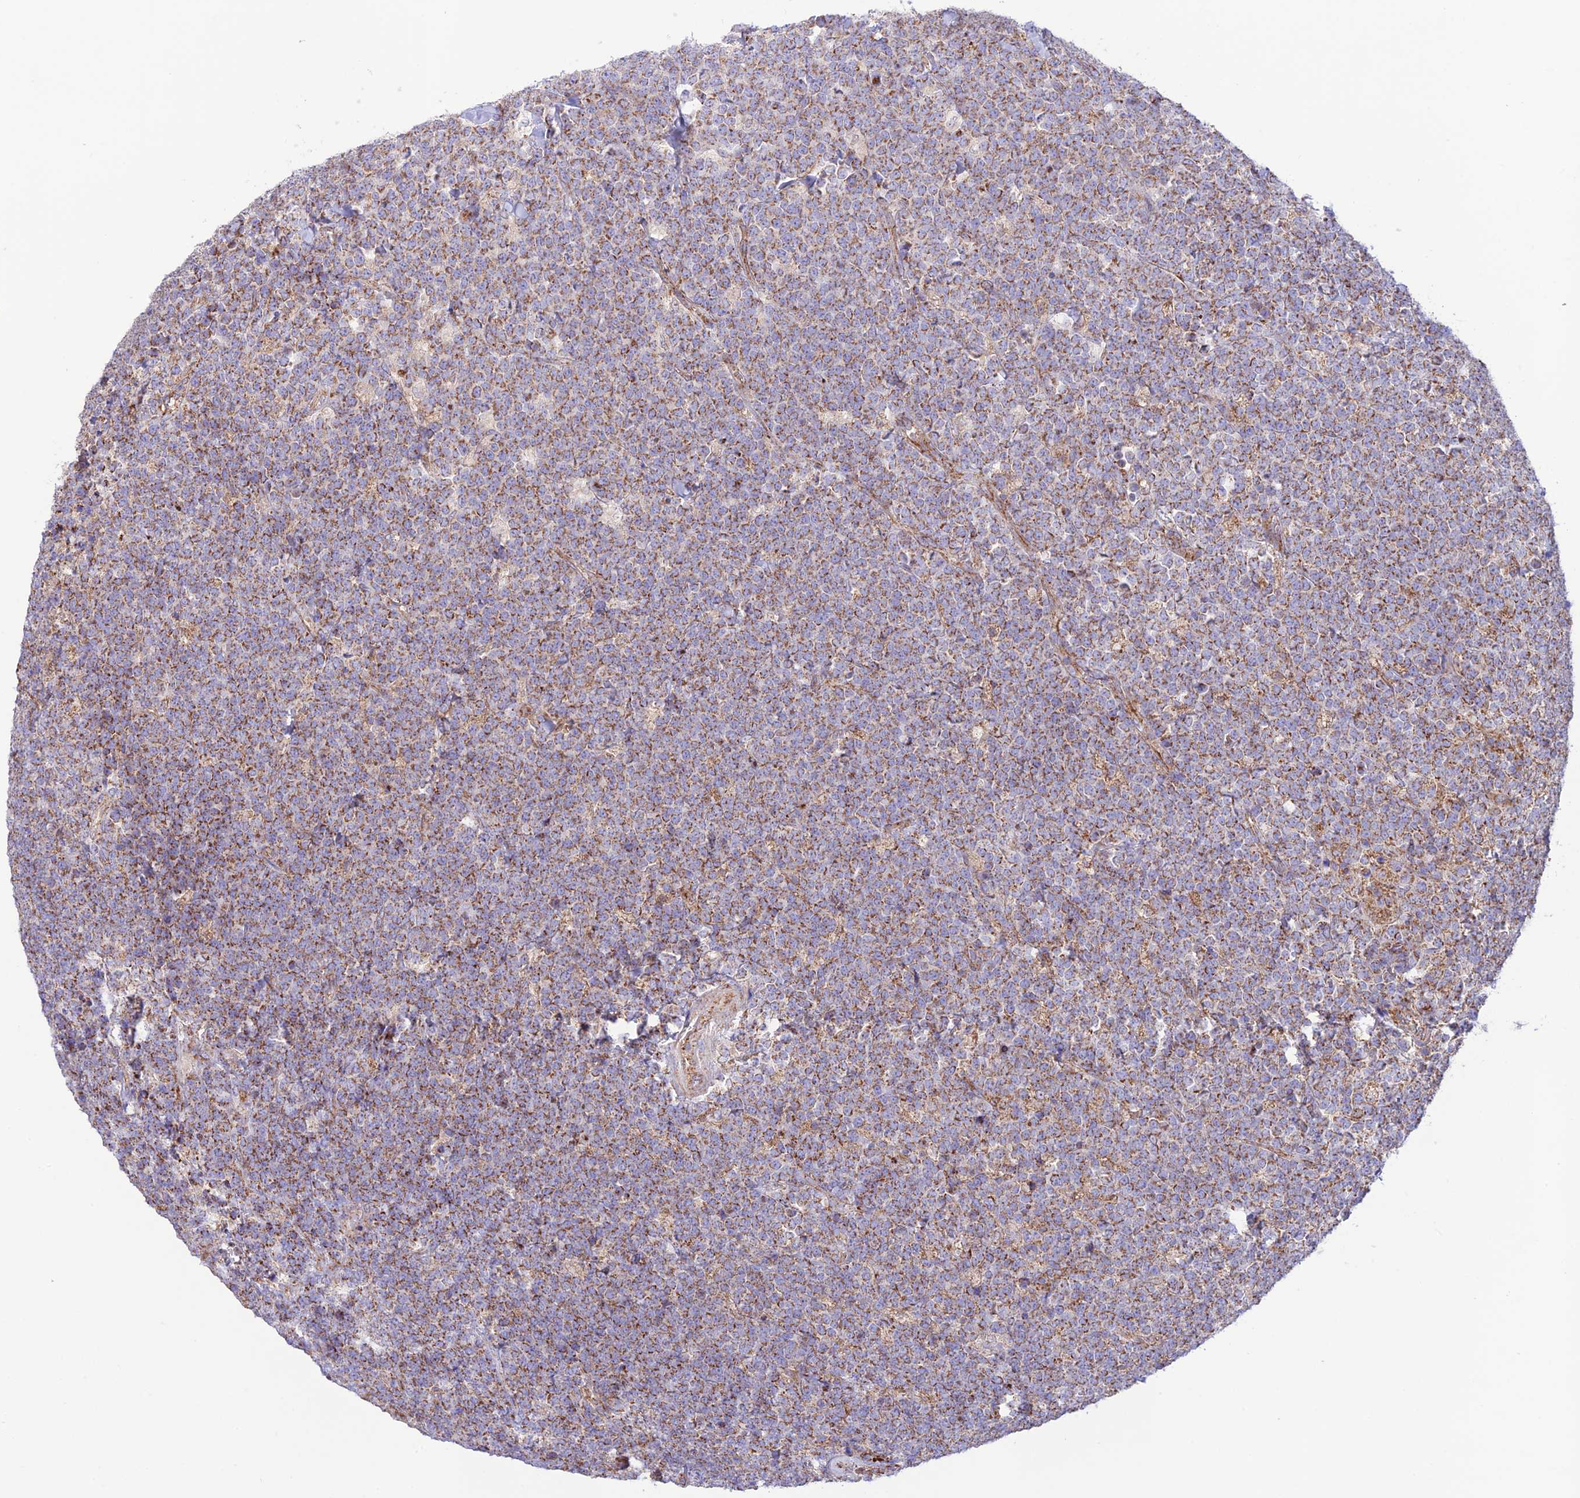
{"staining": {"intensity": "moderate", "quantity": ">75%", "location": "cytoplasmic/membranous"}, "tissue": "lymphoma", "cell_type": "Tumor cells", "image_type": "cancer", "snomed": [{"axis": "morphology", "description": "Malignant lymphoma, non-Hodgkin's type, High grade"}, {"axis": "topography", "description": "Small intestine"}], "caption": "A brown stain shows moderate cytoplasmic/membranous positivity of a protein in malignant lymphoma, non-Hodgkin's type (high-grade) tumor cells. Nuclei are stained in blue.", "gene": "UAP1L1", "patient": {"sex": "male", "age": 8}}